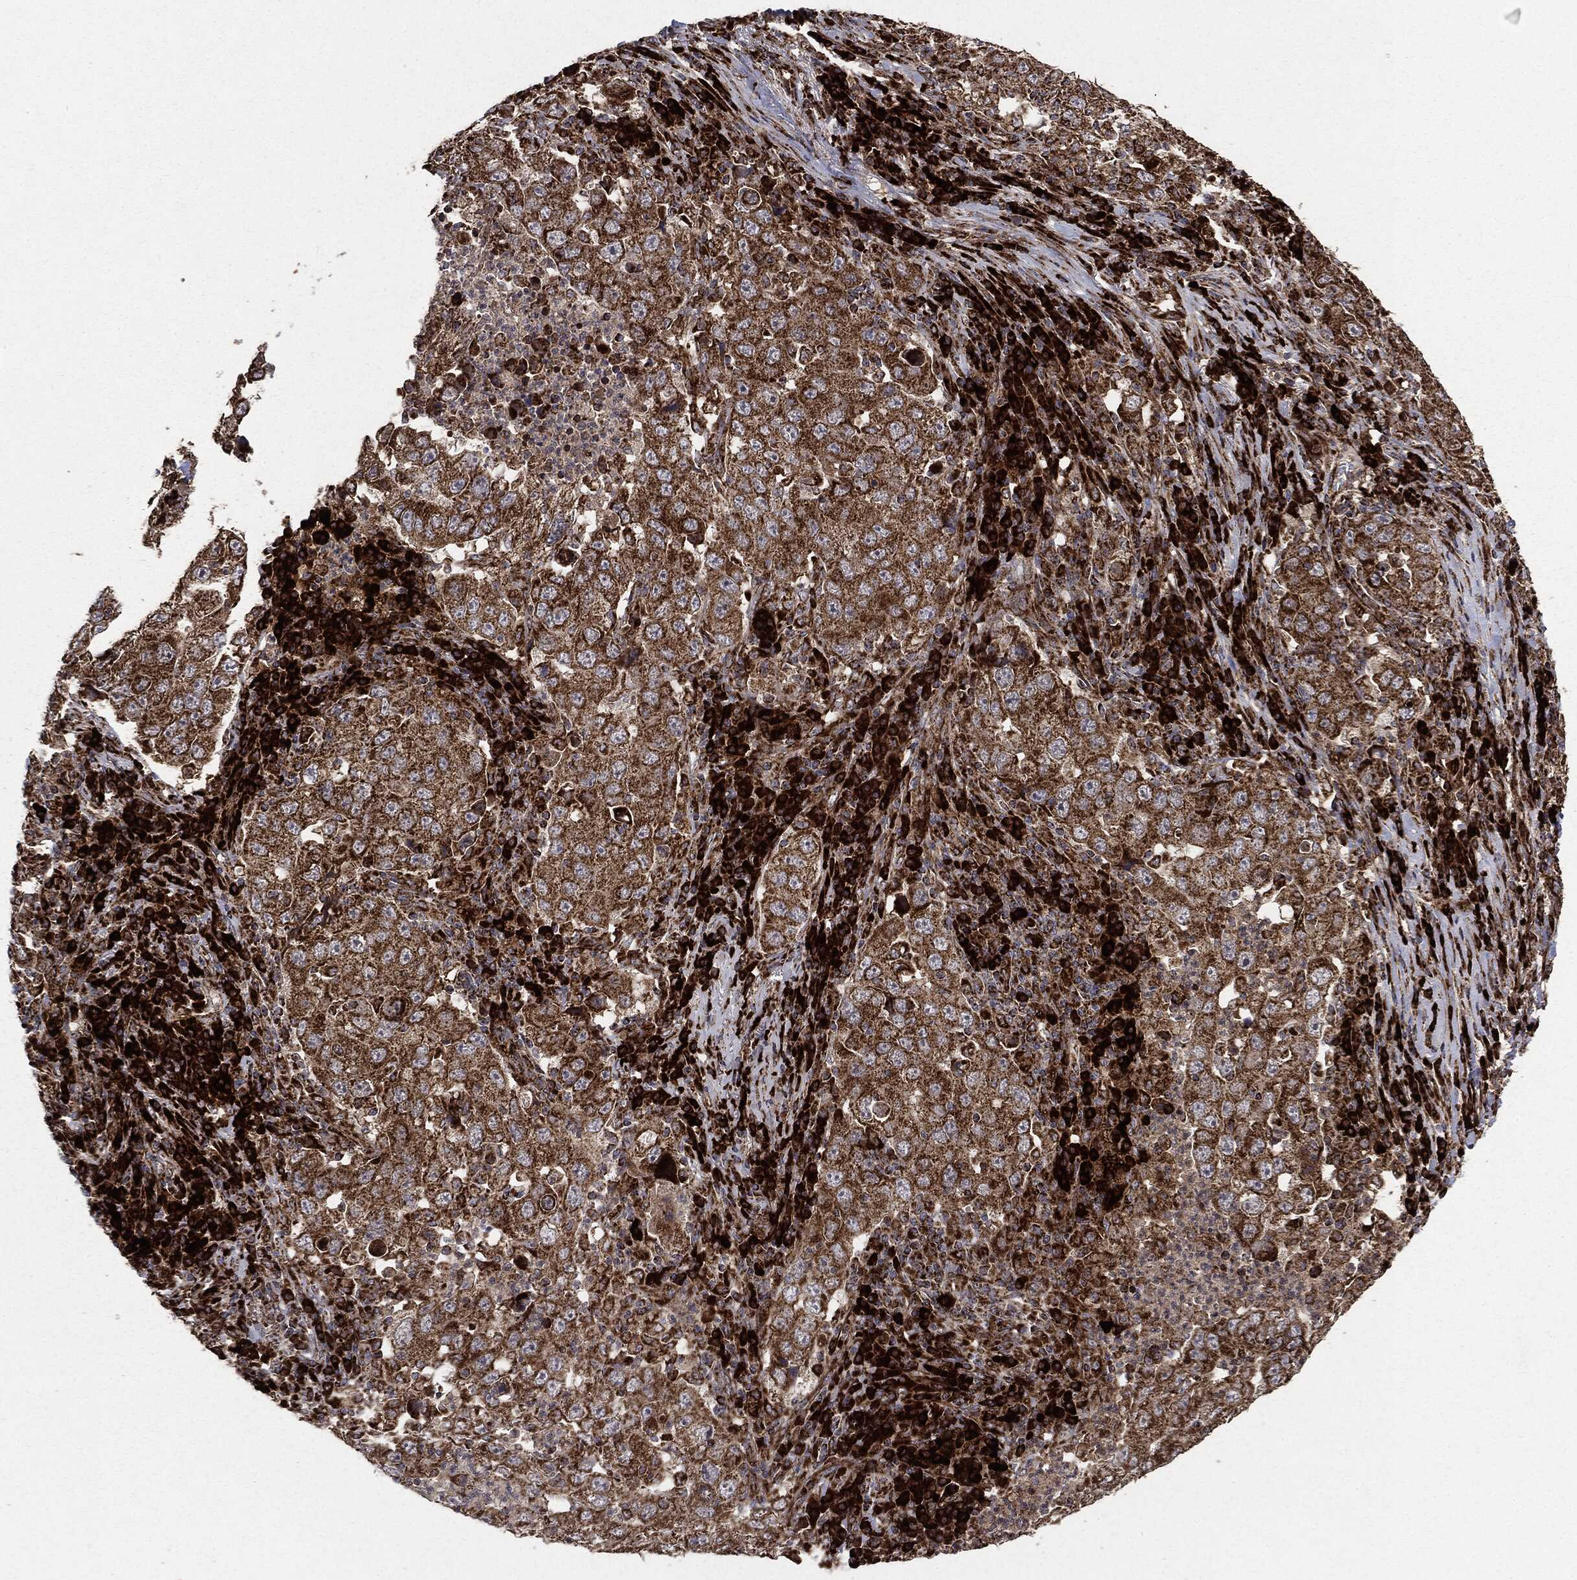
{"staining": {"intensity": "moderate", "quantity": ">75%", "location": "cytoplasmic/membranous"}, "tissue": "lung cancer", "cell_type": "Tumor cells", "image_type": "cancer", "snomed": [{"axis": "morphology", "description": "Adenocarcinoma, NOS"}, {"axis": "topography", "description": "Lung"}], "caption": "Brown immunohistochemical staining in lung cancer (adenocarcinoma) displays moderate cytoplasmic/membranous positivity in approximately >75% of tumor cells. The staining is performed using DAB brown chromogen to label protein expression. The nuclei are counter-stained blue using hematoxylin.", "gene": "MAP2K1", "patient": {"sex": "male", "age": 73}}